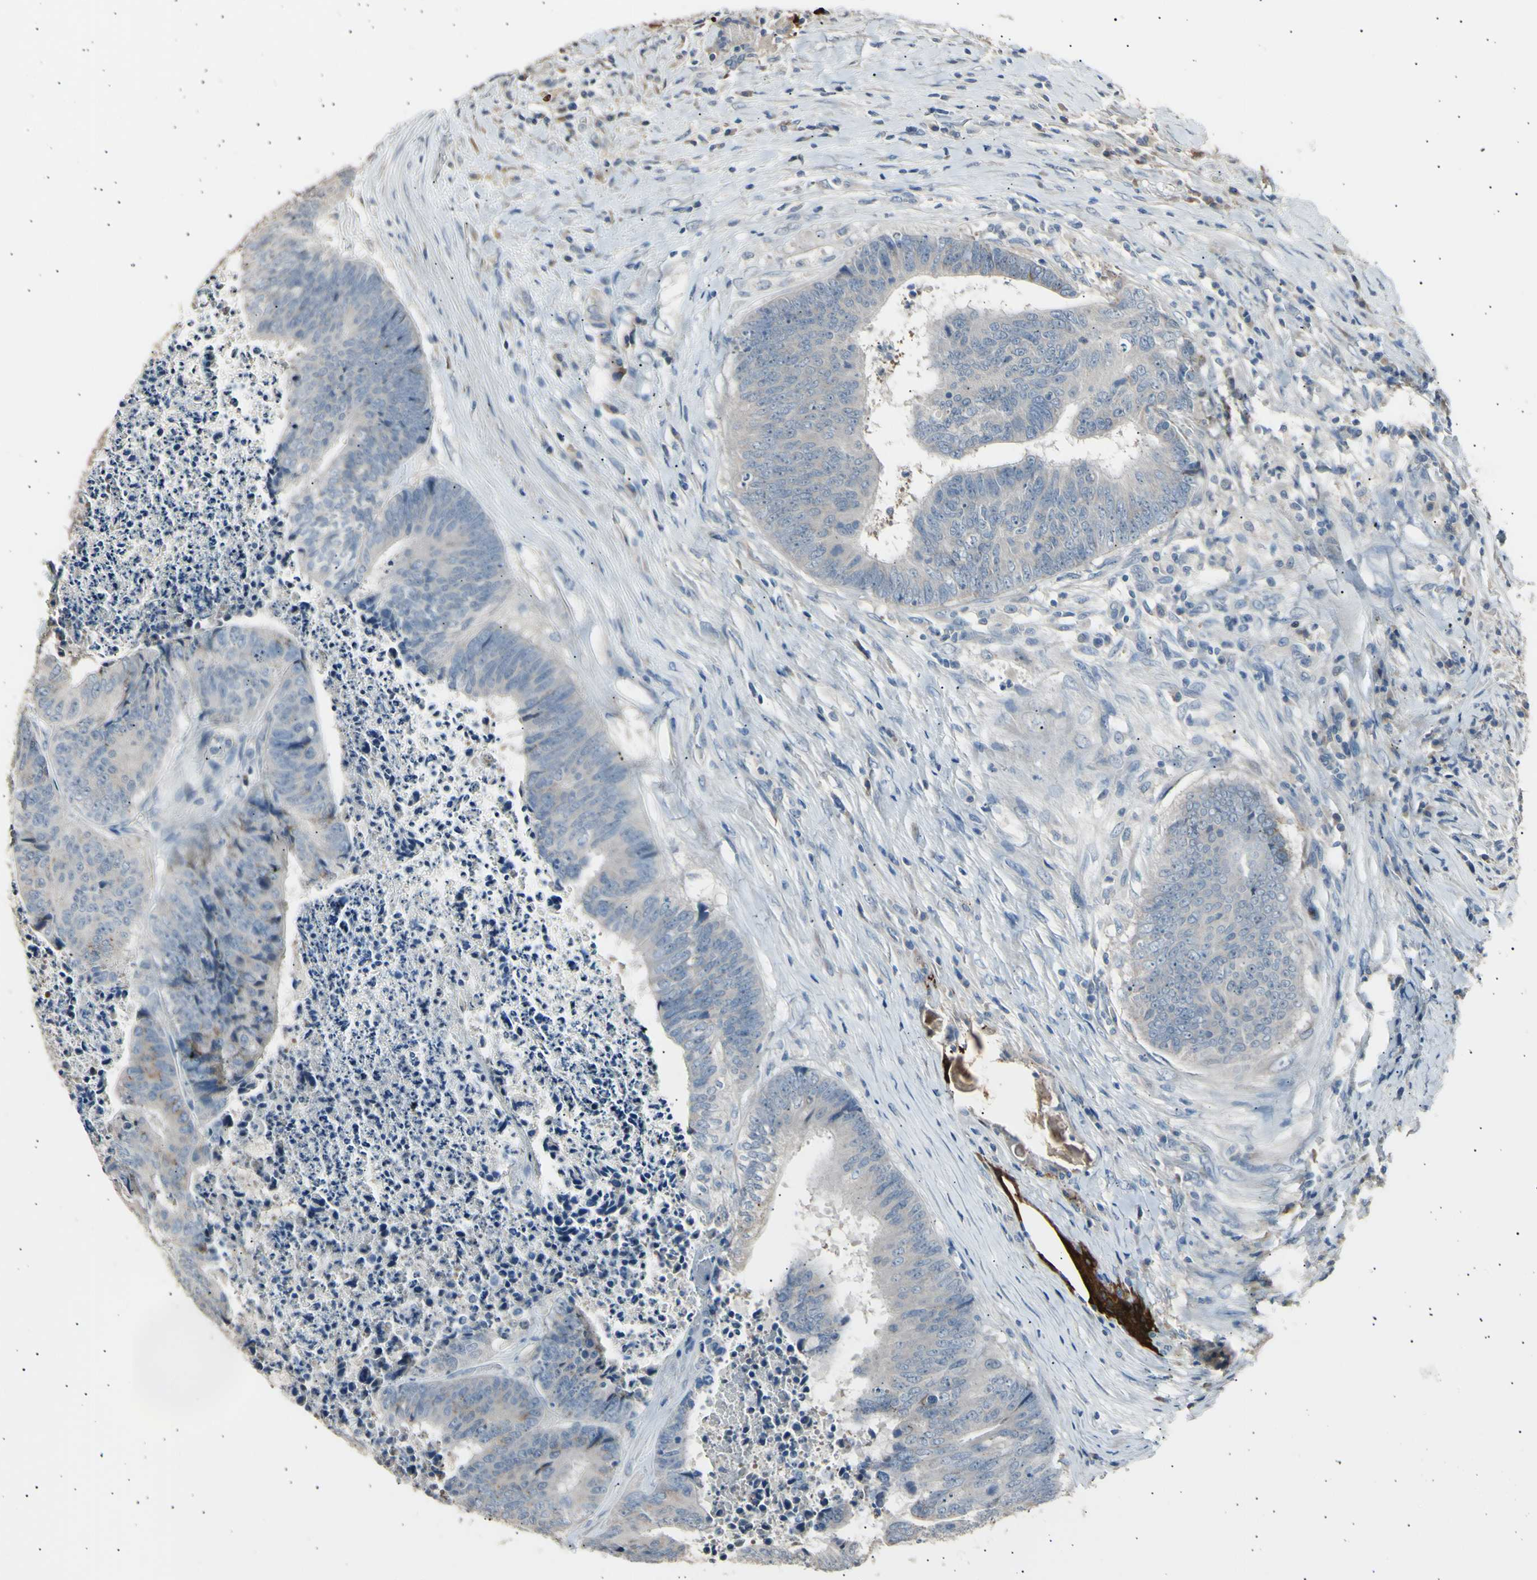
{"staining": {"intensity": "negative", "quantity": "none", "location": "none"}, "tissue": "colorectal cancer", "cell_type": "Tumor cells", "image_type": "cancer", "snomed": [{"axis": "morphology", "description": "Adenocarcinoma, NOS"}, {"axis": "topography", "description": "Rectum"}], "caption": "Adenocarcinoma (colorectal) was stained to show a protein in brown. There is no significant expression in tumor cells.", "gene": "LDLR", "patient": {"sex": "male", "age": 72}}